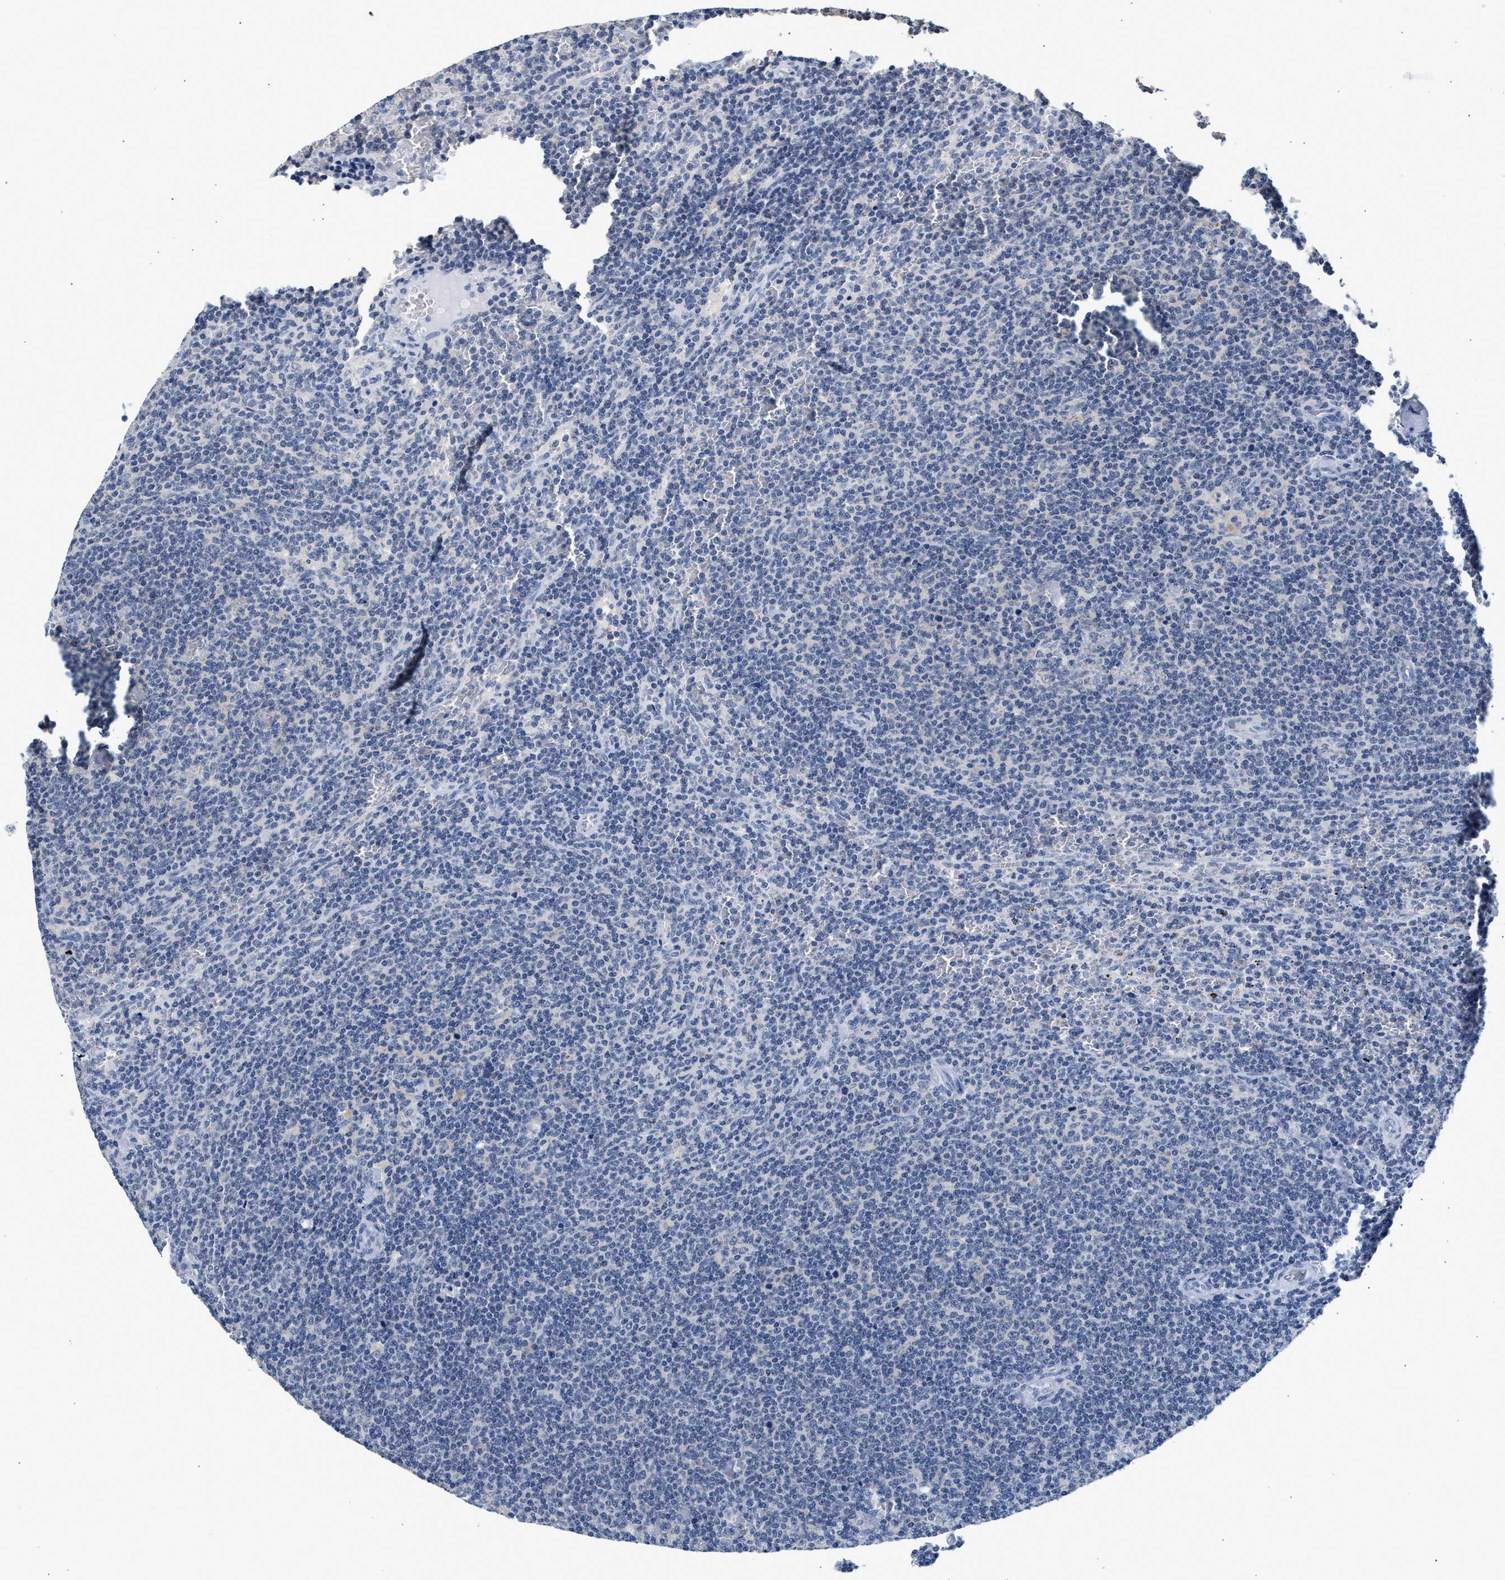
{"staining": {"intensity": "negative", "quantity": "none", "location": "none"}, "tissue": "lymphoma", "cell_type": "Tumor cells", "image_type": "cancer", "snomed": [{"axis": "morphology", "description": "Malignant lymphoma, non-Hodgkin's type, Low grade"}, {"axis": "topography", "description": "Spleen"}], "caption": "There is no significant positivity in tumor cells of lymphoma.", "gene": "PPM1L", "patient": {"sex": "female", "age": 50}}